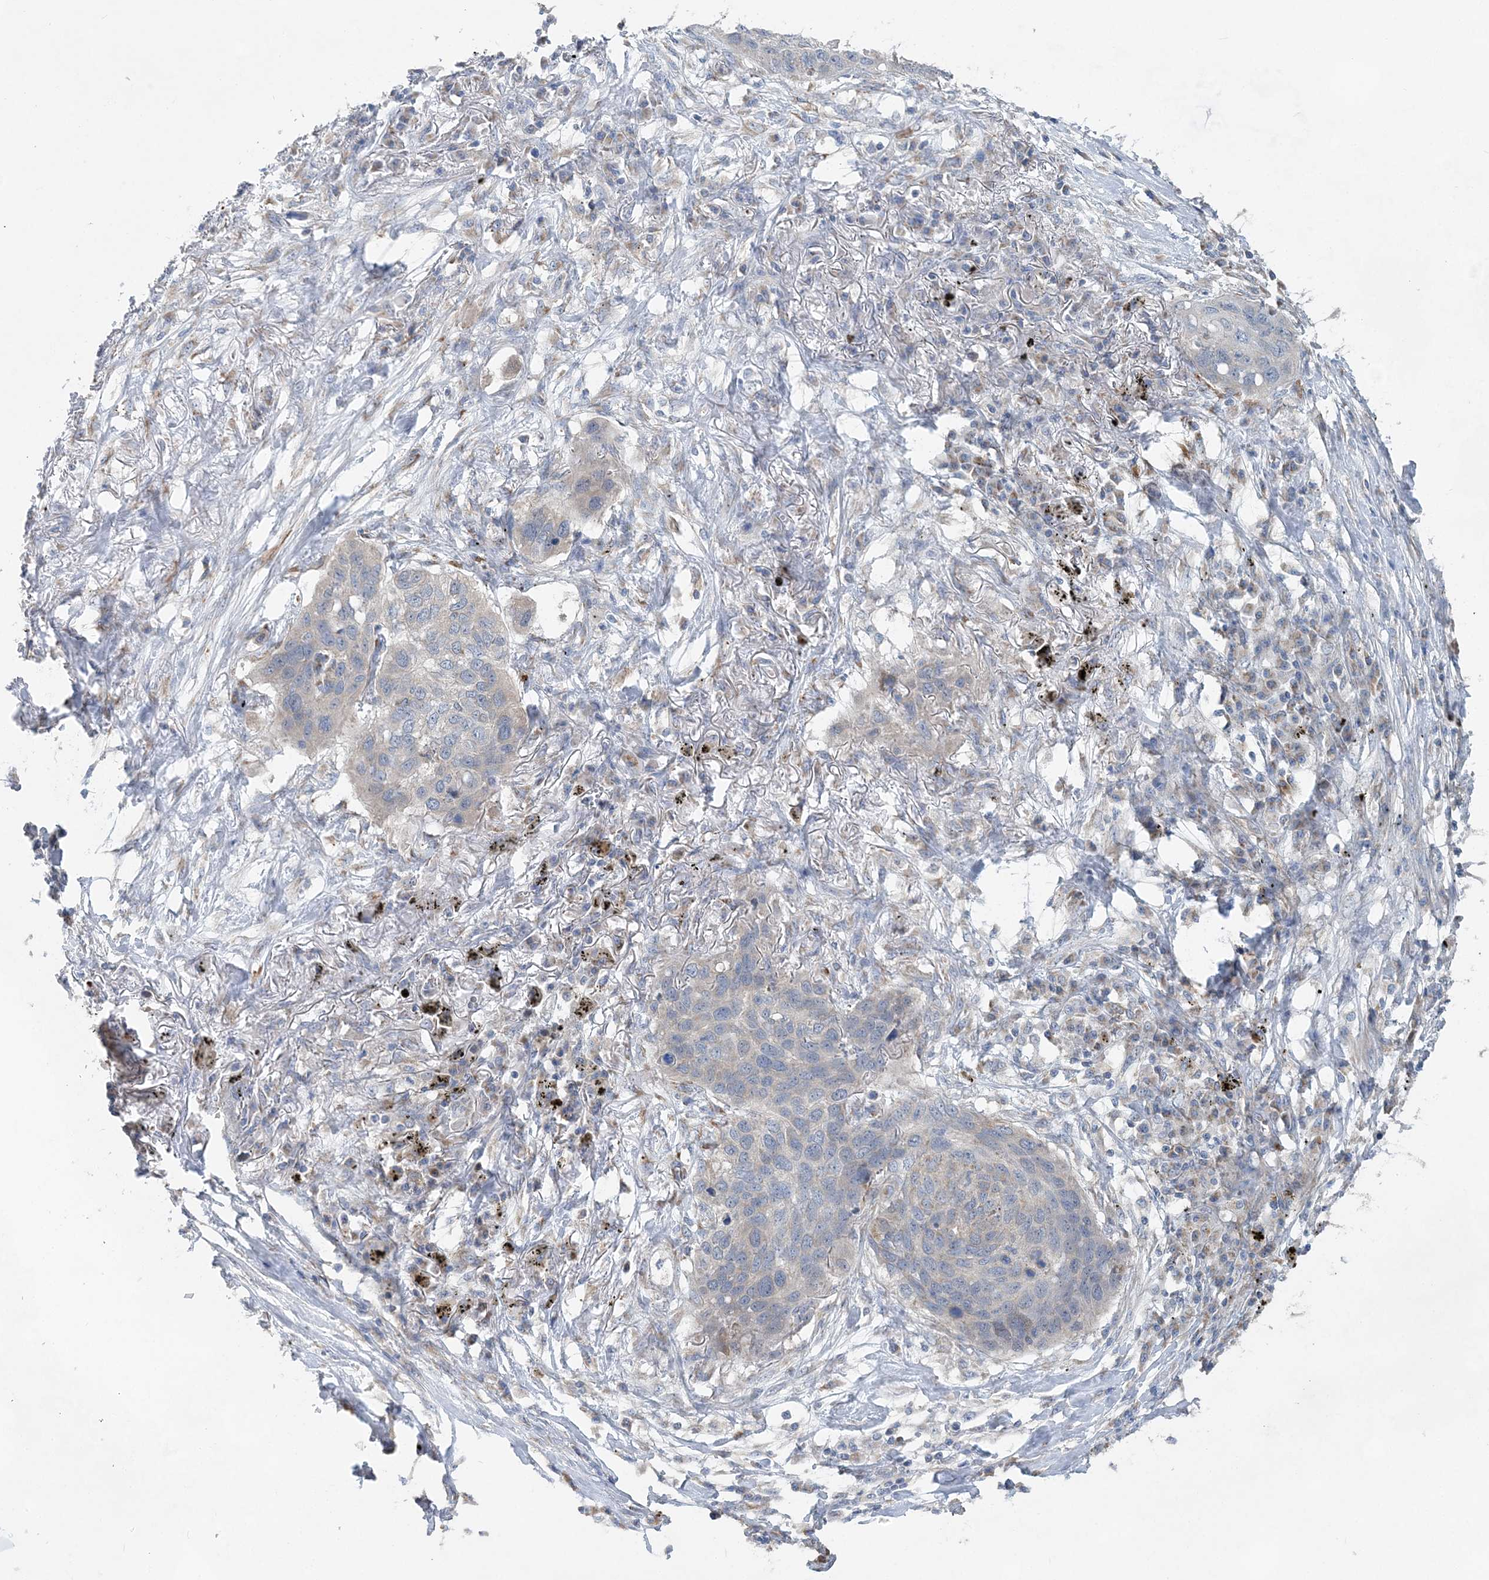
{"staining": {"intensity": "negative", "quantity": "none", "location": "none"}, "tissue": "lung cancer", "cell_type": "Tumor cells", "image_type": "cancer", "snomed": [{"axis": "morphology", "description": "Squamous cell carcinoma, NOS"}, {"axis": "topography", "description": "Lung"}], "caption": "Tumor cells are negative for brown protein staining in squamous cell carcinoma (lung). (DAB IHC visualized using brightfield microscopy, high magnification).", "gene": "TRAPPC13", "patient": {"sex": "female", "age": 63}}